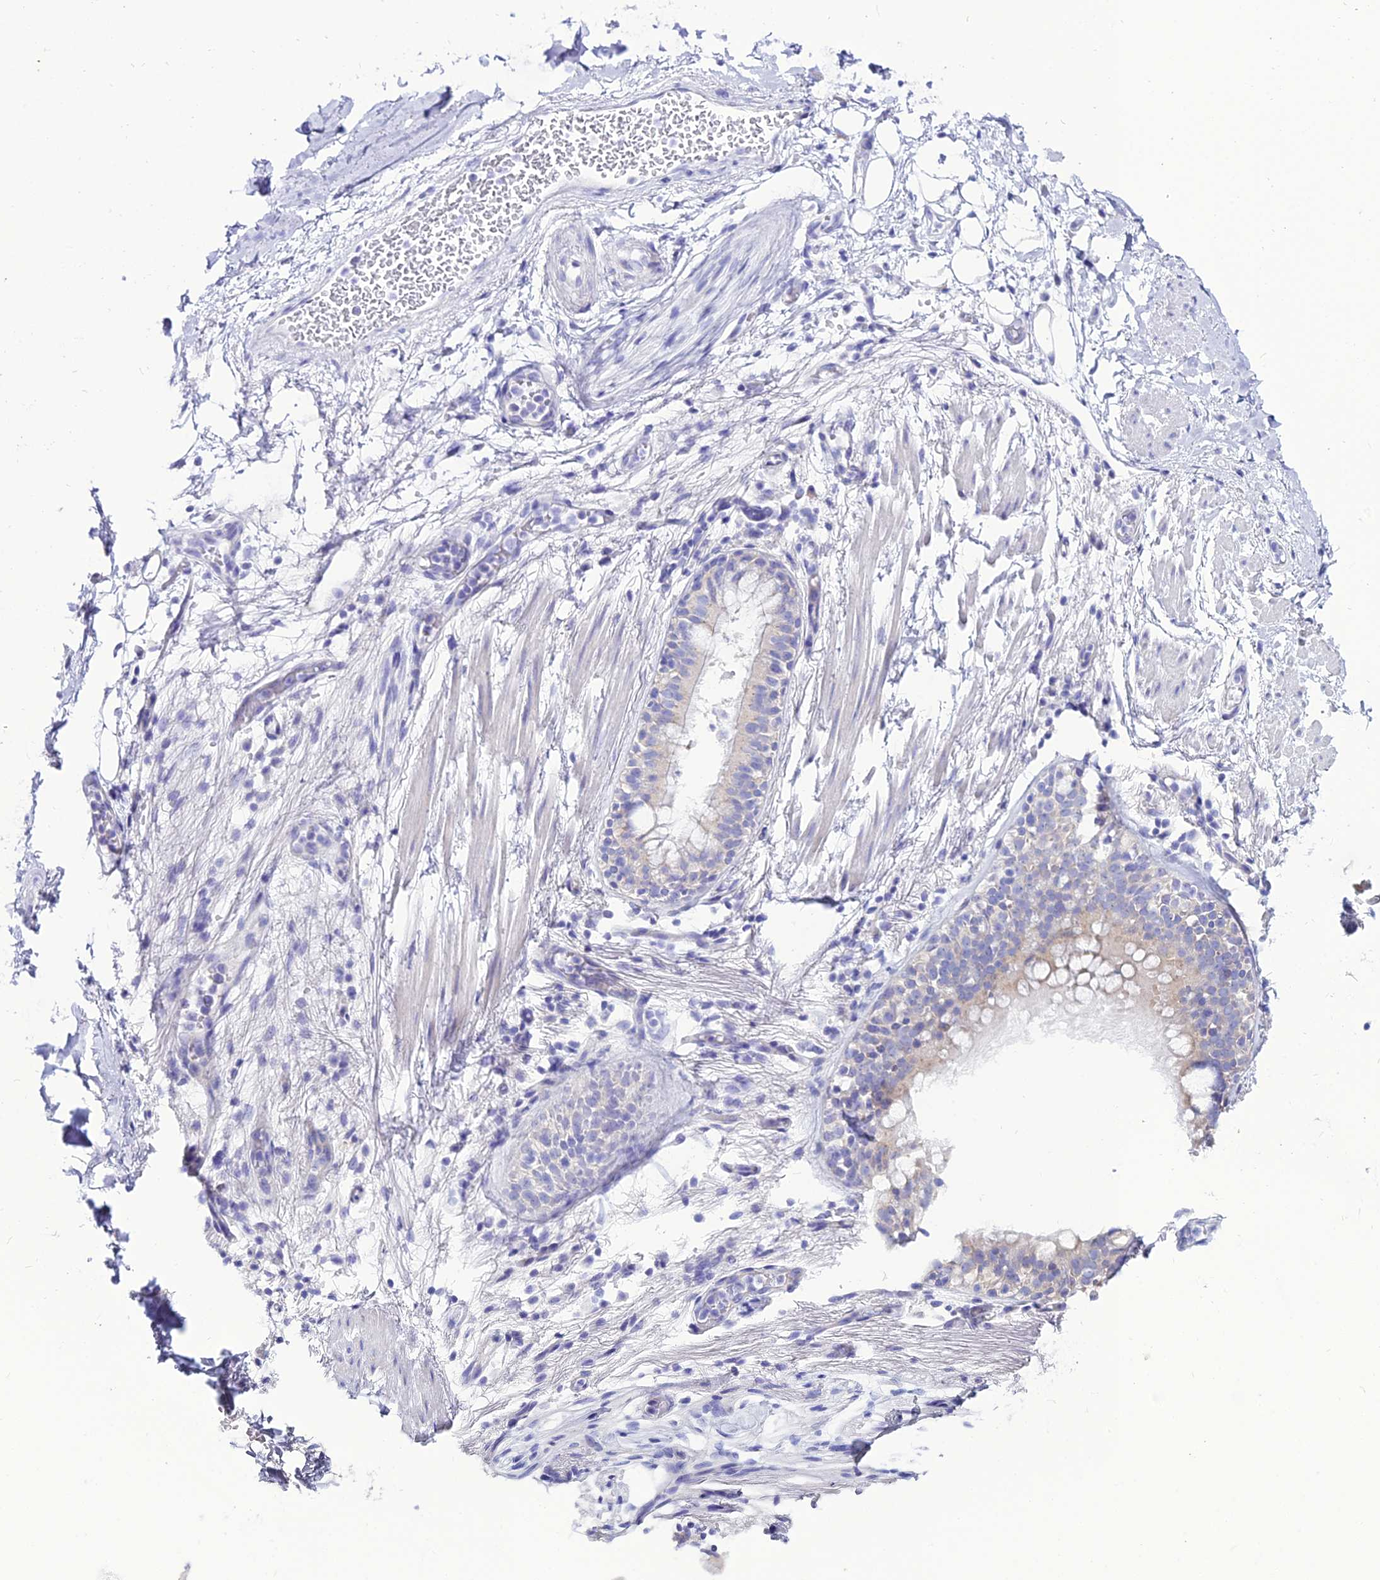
{"staining": {"intensity": "negative", "quantity": "none", "location": "none"}, "tissue": "adipose tissue", "cell_type": "Adipocytes", "image_type": "normal", "snomed": [{"axis": "morphology", "description": "Normal tissue, NOS"}, {"axis": "topography", "description": "Lymph node"}, {"axis": "topography", "description": "Cartilage tissue"}, {"axis": "topography", "description": "Bronchus"}], "caption": "Immunohistochemical staining of normal human adipose tissue exhibits no significant positivity in adipocytes. (DAB (3,3'-diaminobenzidine) IHC visualized using brightfield microscopy, high magnification).", "gene": "OR4D5", "patient": {"sex": "male", "age": 63}}